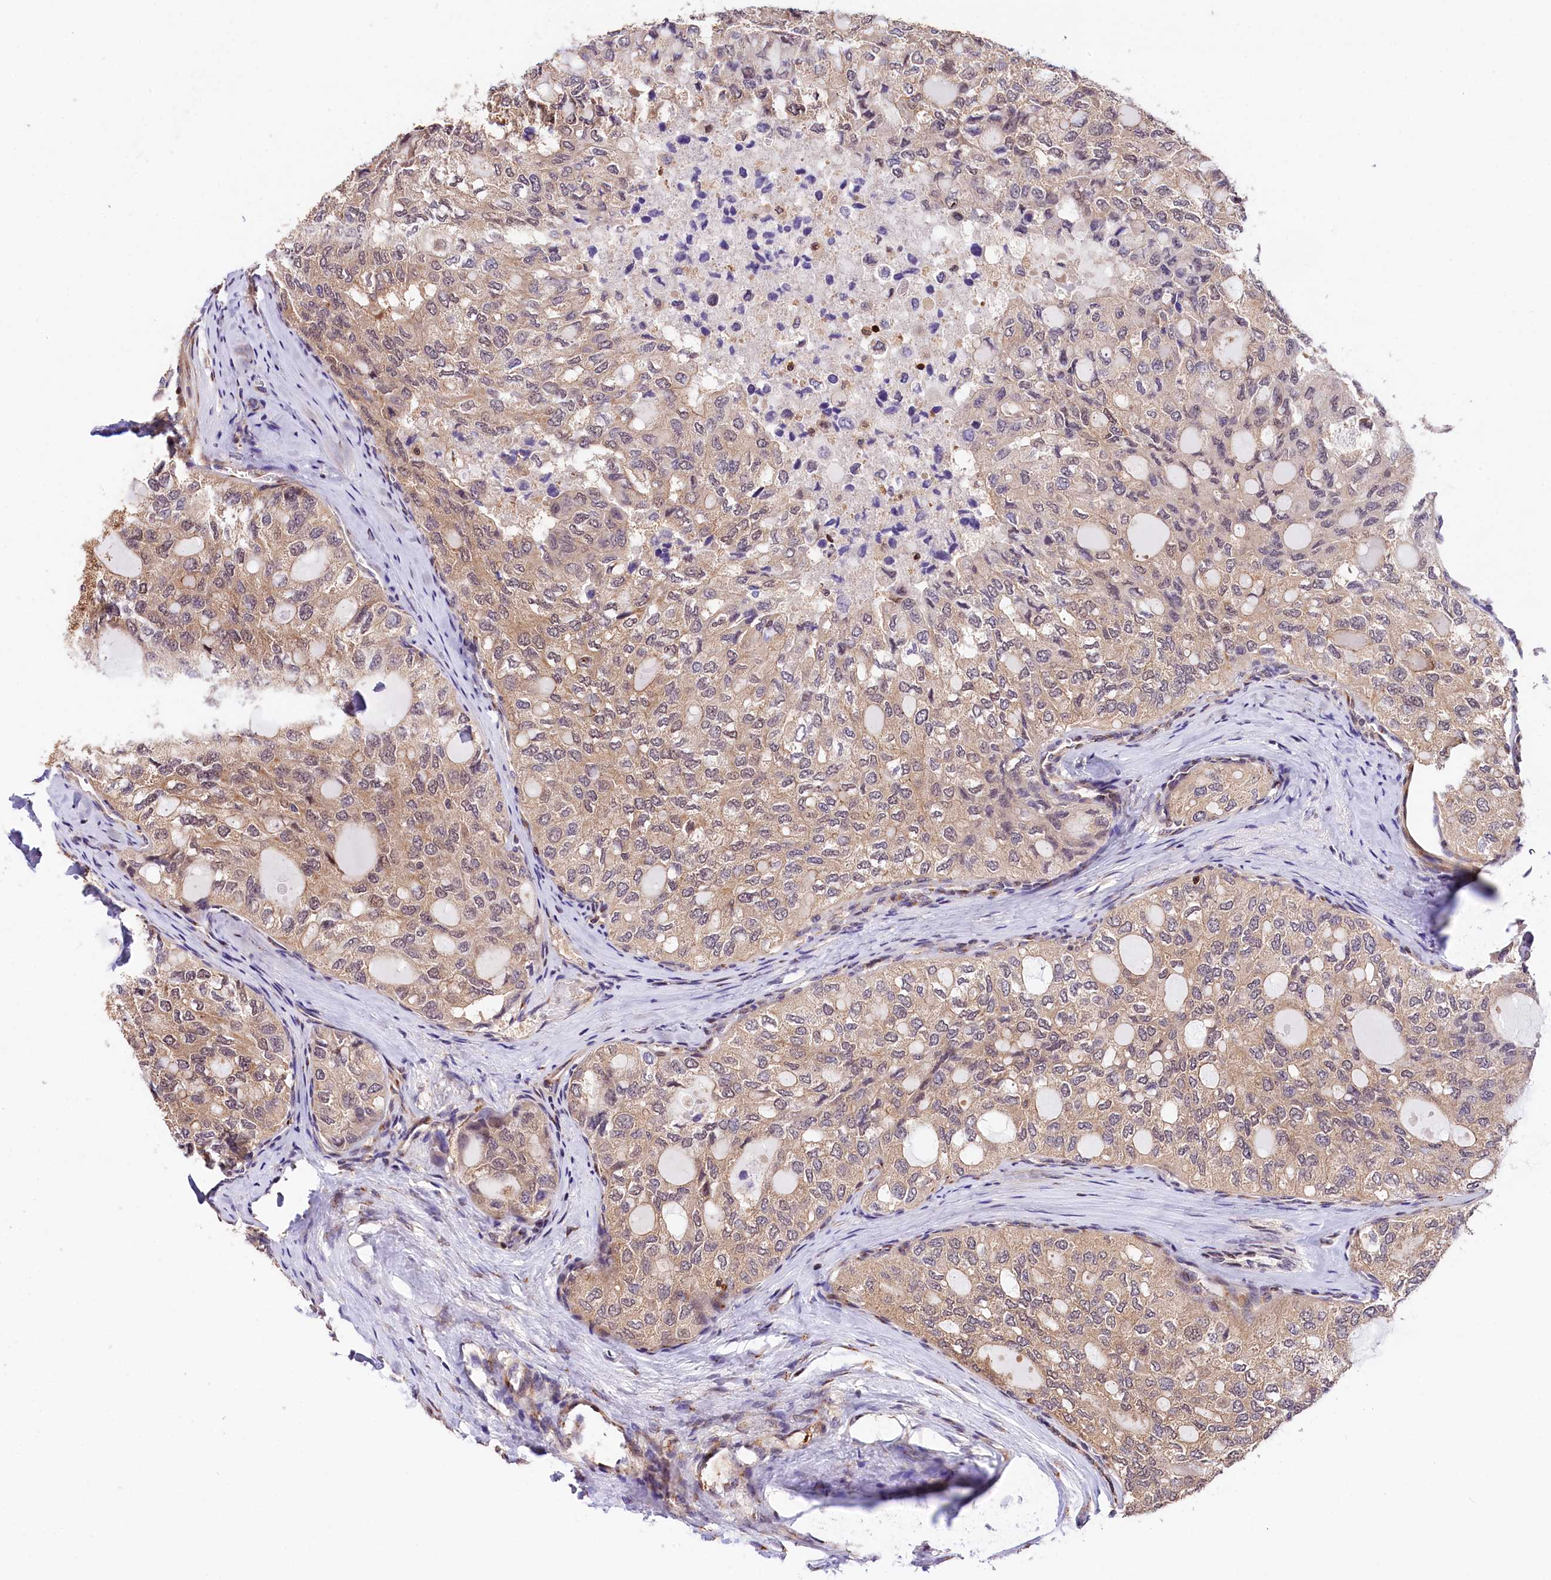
{"staining": {"intensity": "weak", "quantity": "25%-75%", "location": "cytoplasmic/membranous"}, "tissue": "thyroid cancer", "cell_type": "Tumor cells", "image_type": "cancer", "snomed": [{"axis": "morphology", "description": "Follicular adenoma carcinoma, NOS"}, {"axis": "topography", "description": "Thyroid gland"}], "caption": "Protein expression by IHC reveals weak cytoplasmic/membranous staining in approximately 25%-75% of tumor cells in thyroid follicular adenoma carcinoma. Nuclei are stained in blue.", "gene": "CHORDC1", "patient": {"sex": "male", "age": 75}}